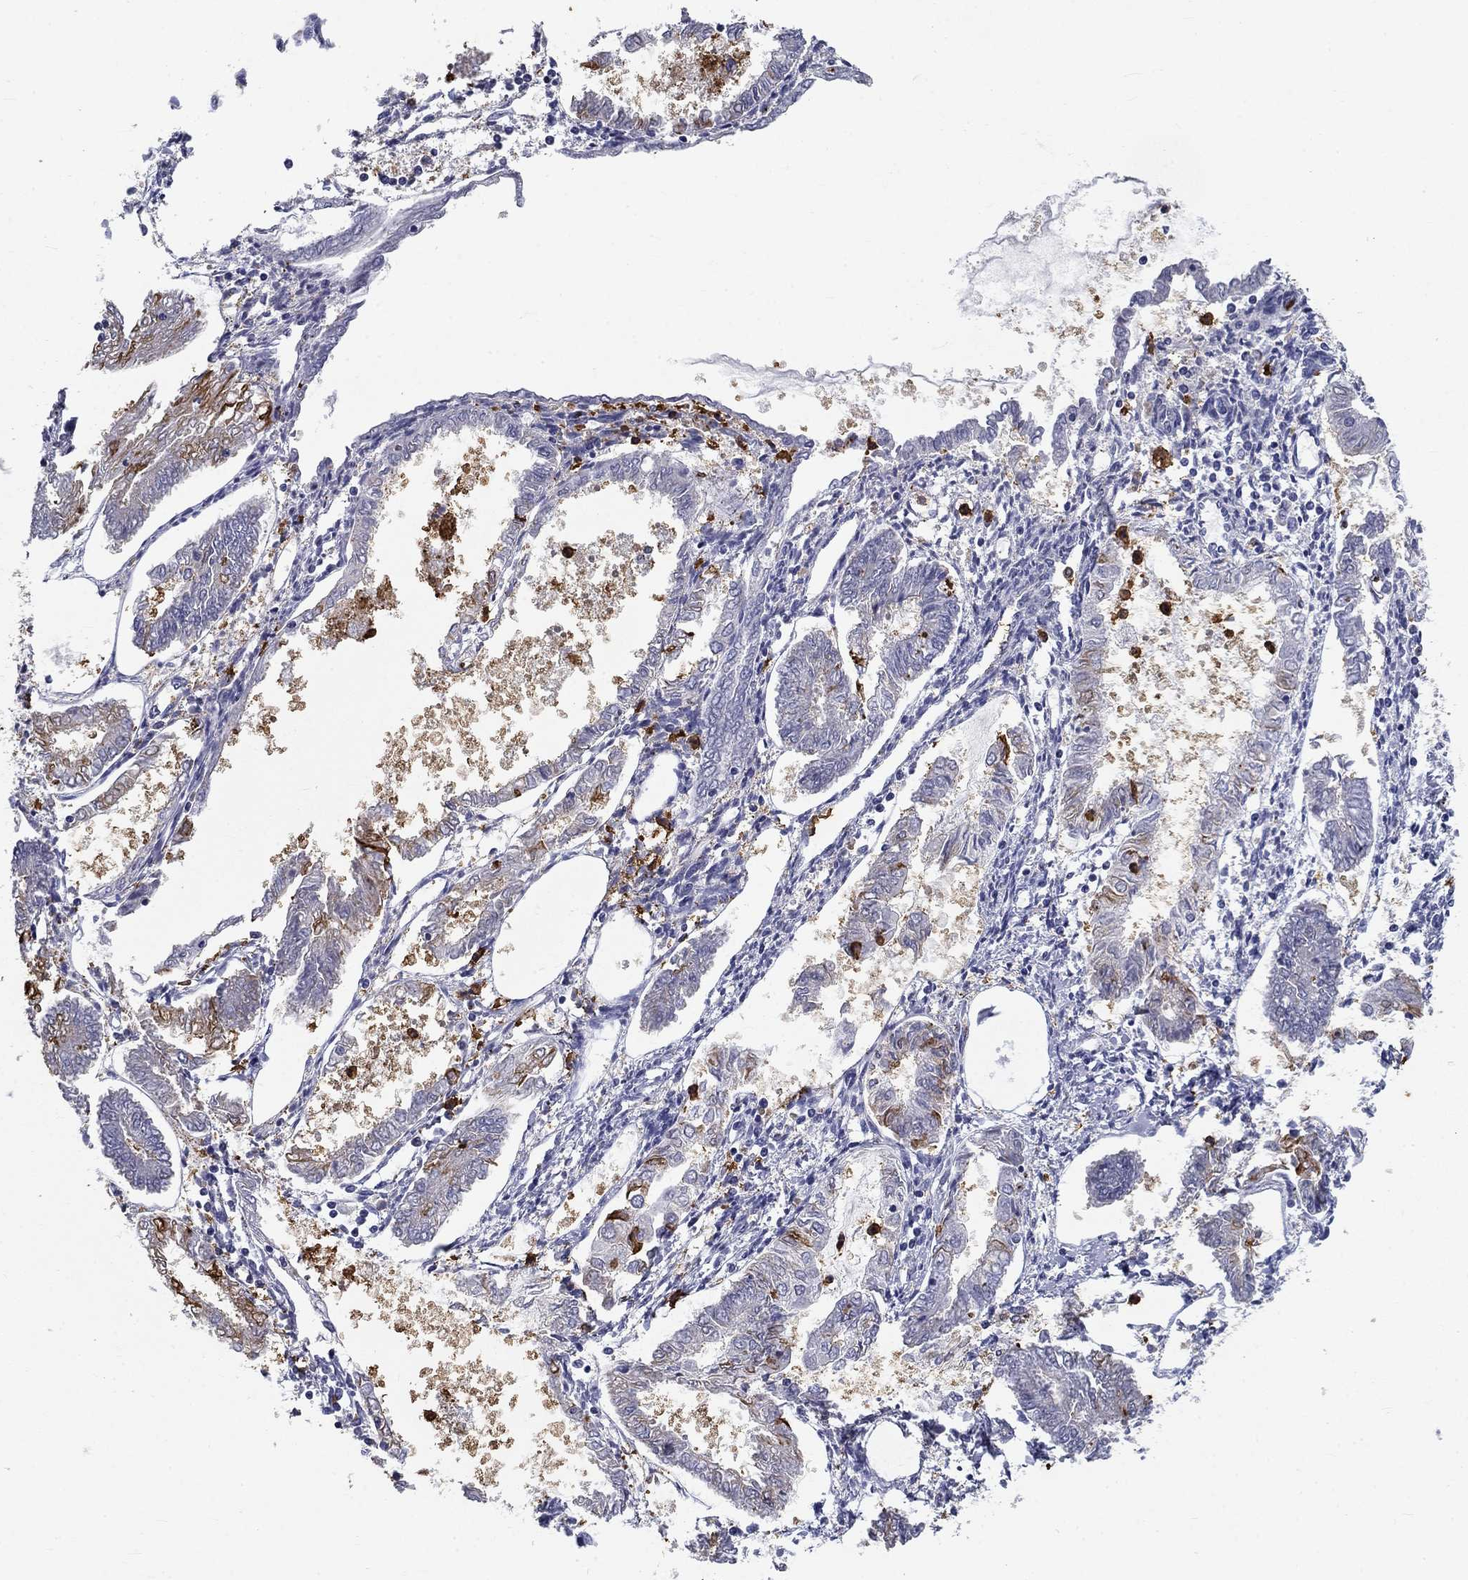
{"staining": {"intensity": "negative", "quantity": "none", "location": "none"}, "tissue": "endometrial cancer", "cell_type": "Tumor cells", "image_type": "cancer", "snomed": [{"axis": "morphology", "description": "Adenocarcinoma, NOS"}, {"axis": "topography", "description": "Endometrium"}], "caption": "Immunohistochemical staining of human endometrial adenocarcinoma reveals no significant positivity in tumor cells.", "gene": "IGSF8", "patient": {"sex": "female", "age": 68}}